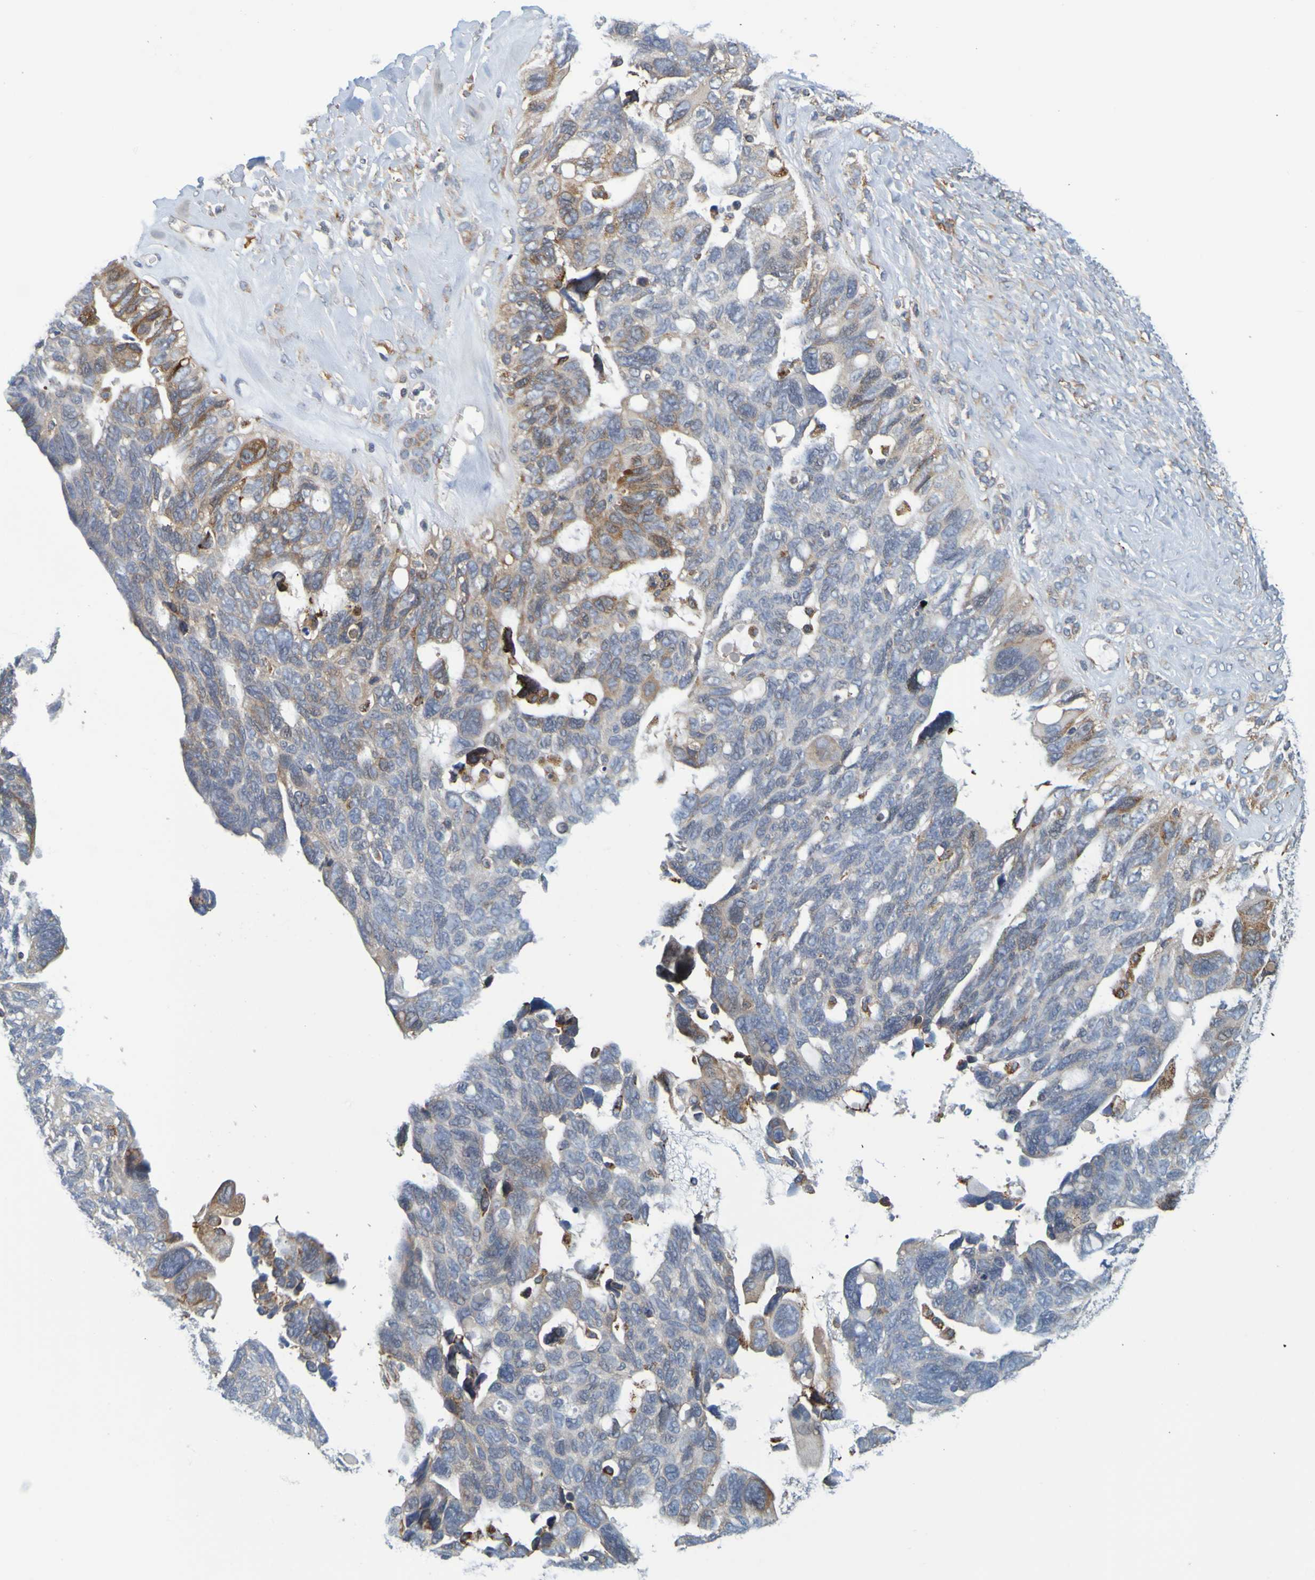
{"staining": {"intensity": "moderate", "quantity": "25%-75%", "location": "cytoplasmic/membranous"}, "tissue": "ovarian cancer", "cell_type": "Tumor cells", "image_type": "cancer", "snomed": [{"axis": "morphology", "description": "Cystadenocarcinoma, serous, NOS"}, {"axis": "topography", "description": "Ovary"}], "caption": "About 25%-75% of tumor cells in serous cystadenocarcinoma (ovarian) exhibit moderate cytoplasmic/membranous protein staining as visualized by brown immunohistochemical staining.", "gene": "SIL1", "patient": {"sex": "female", "age": 79}}